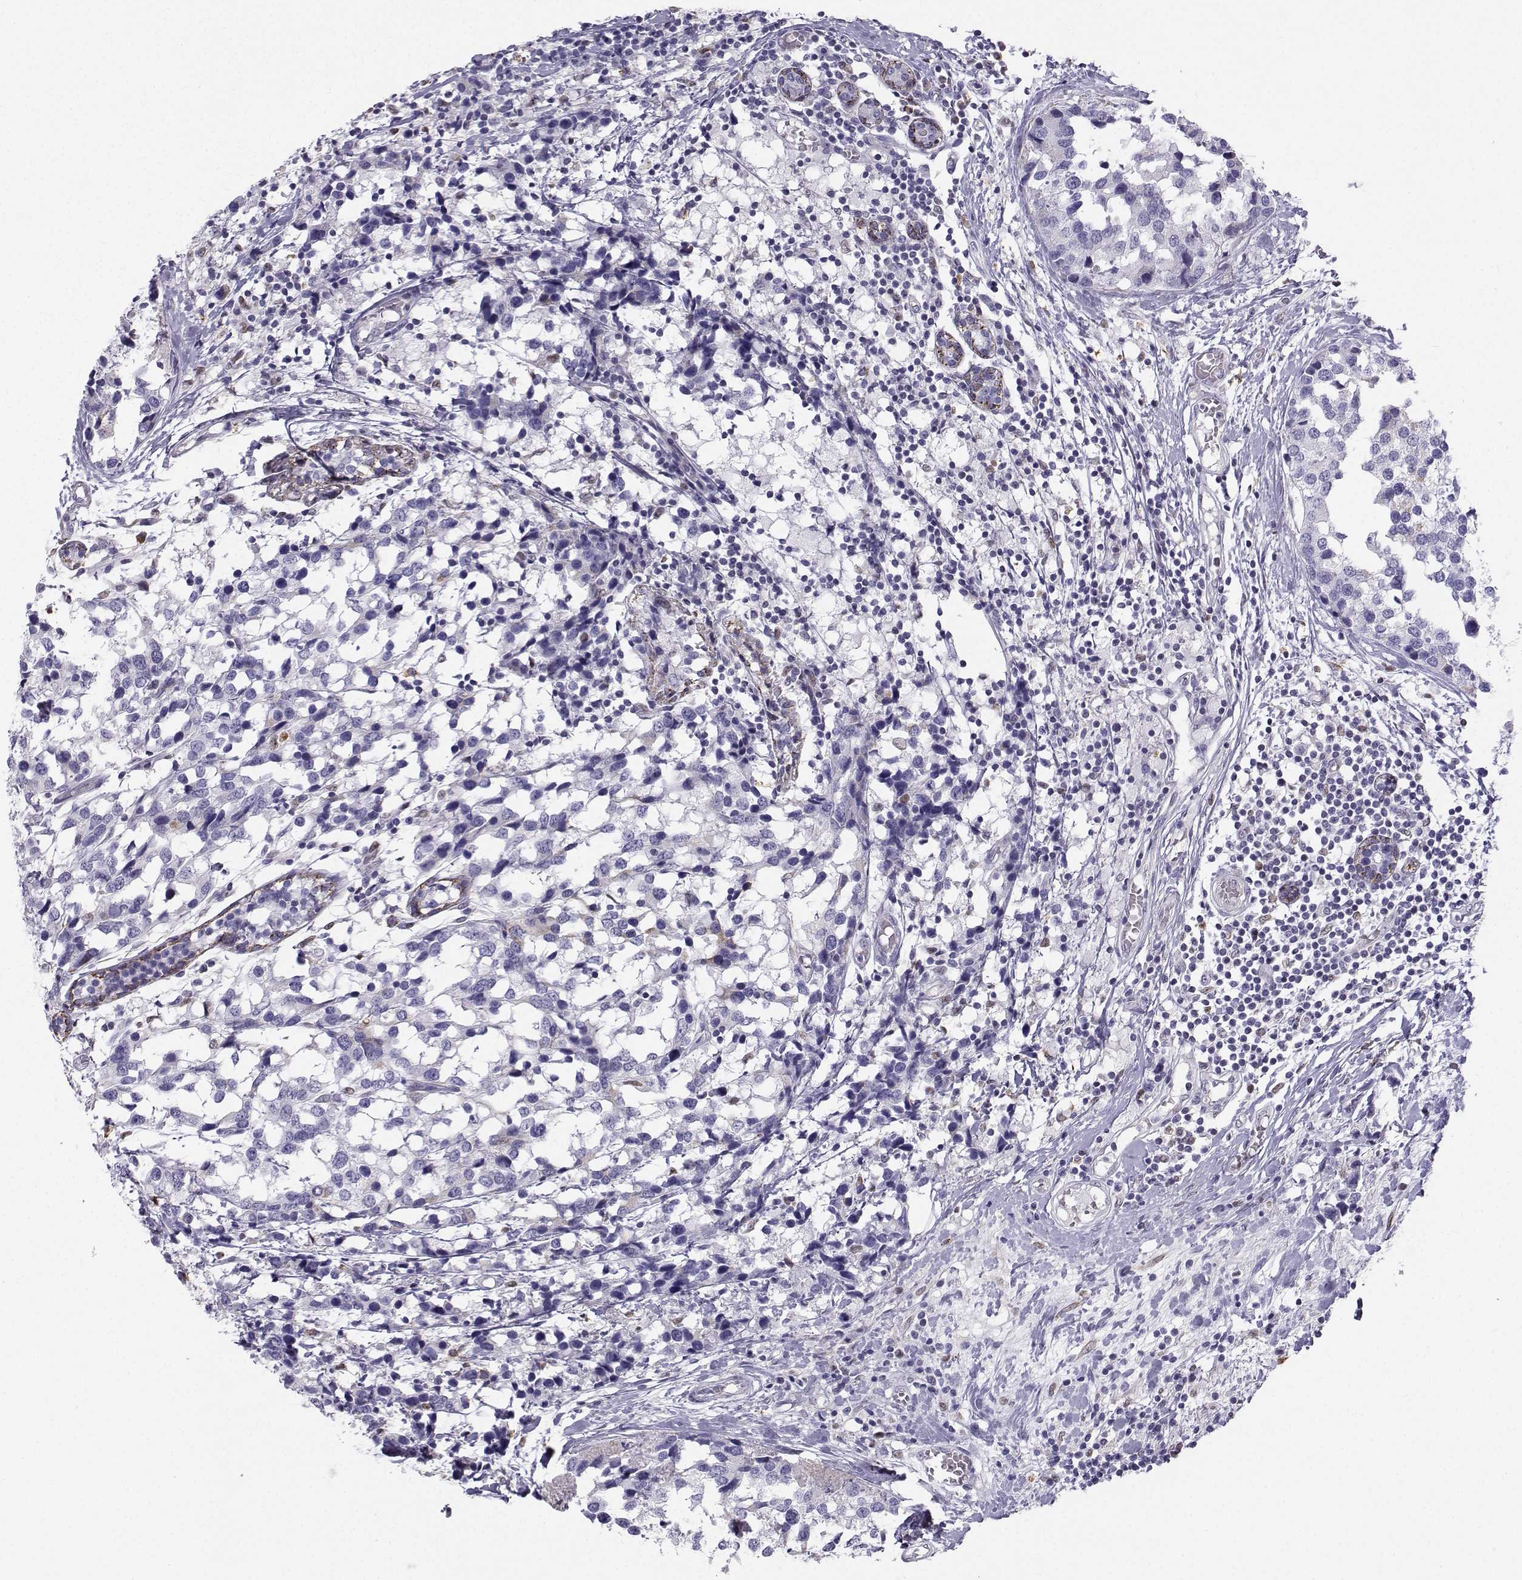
{"staining": {"intensity": "negative", "quantity": "none", "location": "none"}, "tissue": "breast cancer", "cell_type": "Tumor cells", "image_type": "cancer", "snomed": [{"axis": "morphology", "description": "Lobular carcinoma"}, {"axis": "topography", "description": "Breast"}], "caption": "The image demonstrates no significant positivity in tumor cells of lobular carcinoma (breast). Nuclei are stained in blue.", "gene": "DCLK3", "patient": {"sex": "female", "age": 59}}